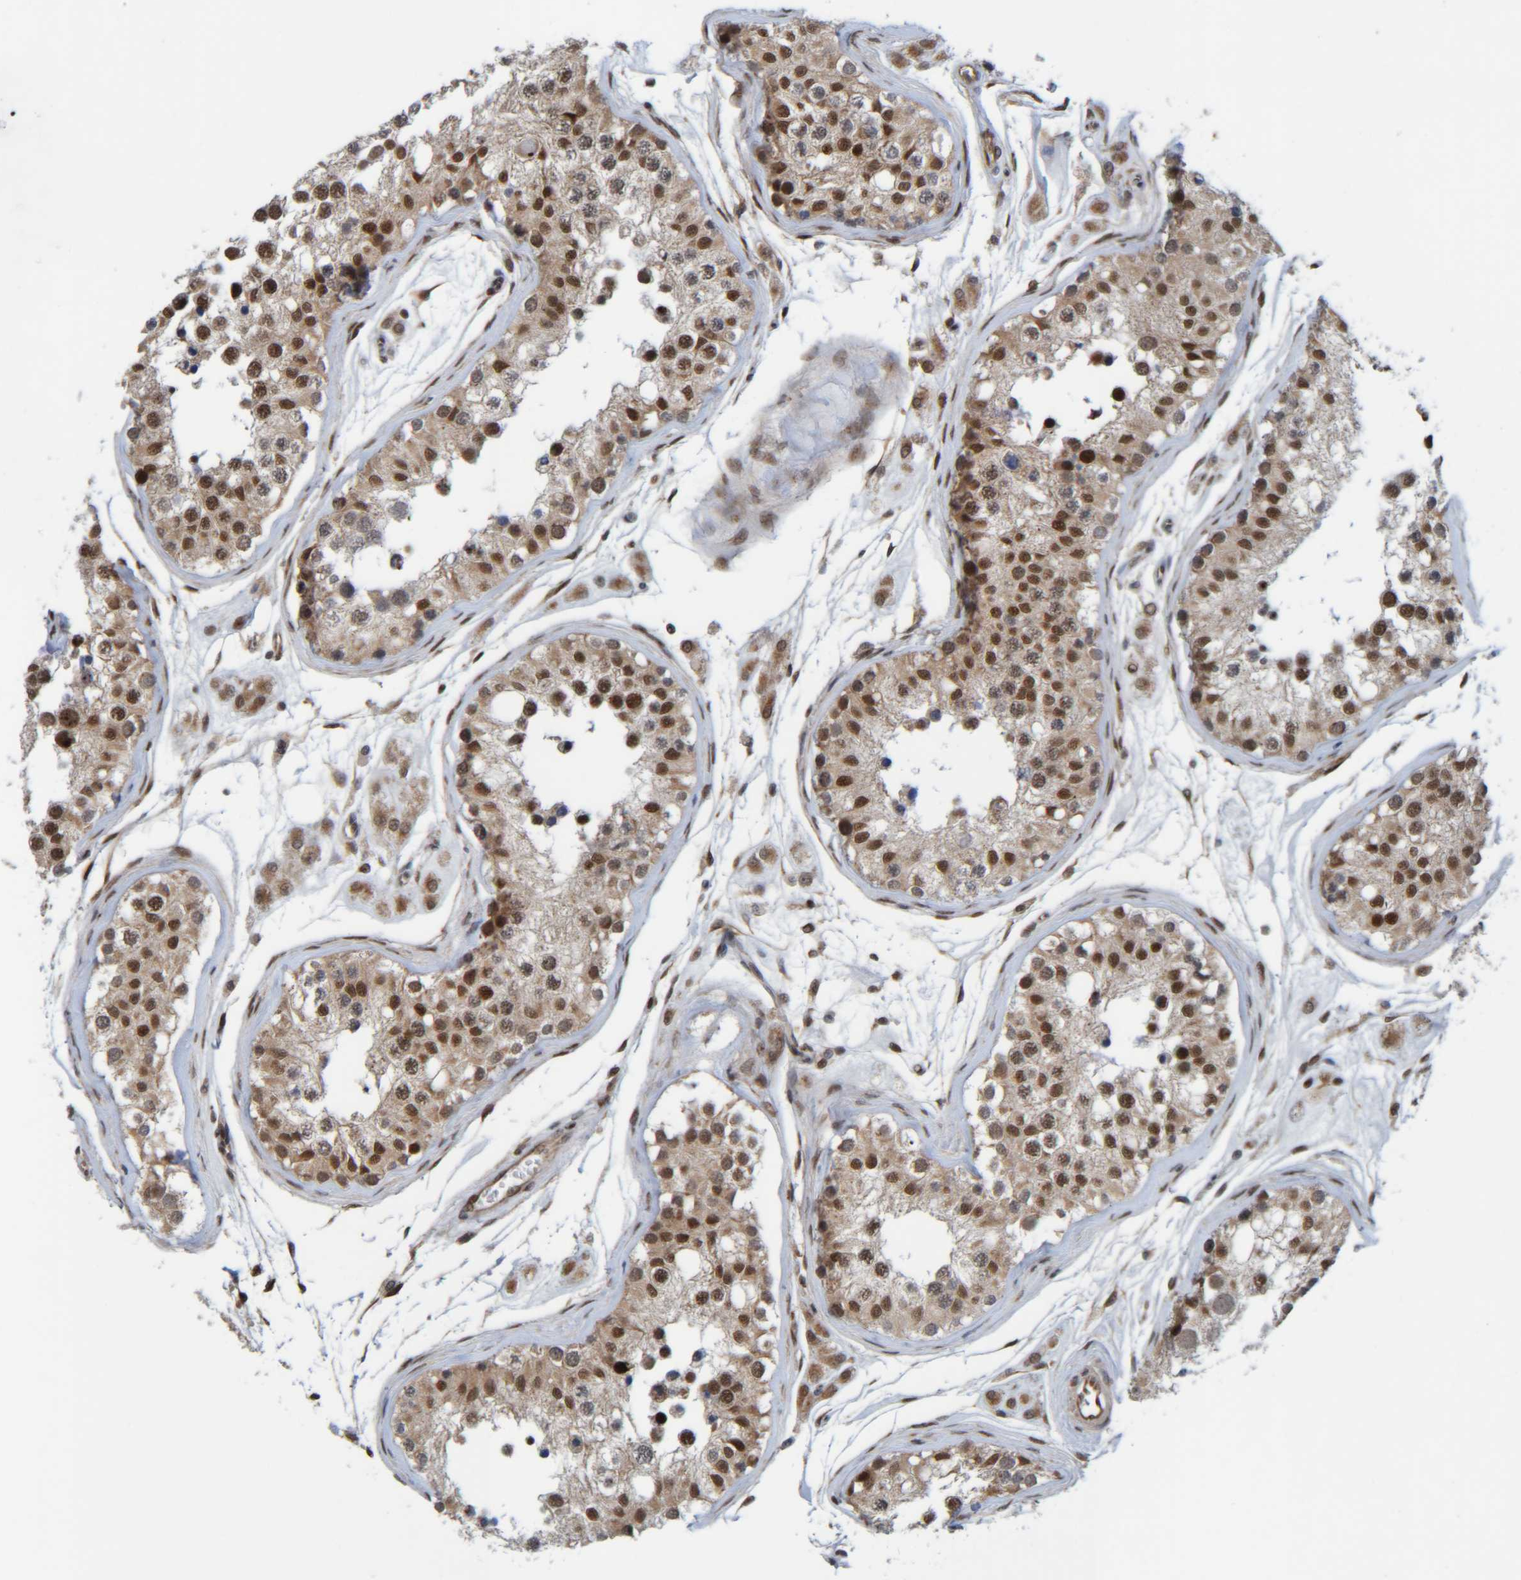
{"staining": {"intensity": "strong", "quantity": ">75%", "location": "nuclear"}, "tissue": "testis", "cell_type": "Cells in seminiferous ducts", "image_type": "normal", "snomed": [{"axis": "morphology", "description": "Normal tissue, NOS"}, {"axis": "morphology", "description": "Adenocarcinoma, metastatic, NOS"}, {"axis": "topography", "description": "Testis"}], "caption": "Benign testis displays strong nuclear staining in approximately >75% of cells in seminiferous ducts, visualized by immunohistochemistry. (brown staining indicates protein expression, while blue staining denotes nuclei).", "gene": "CCDC57", "patient": {"sex": "male", "age": 26}}